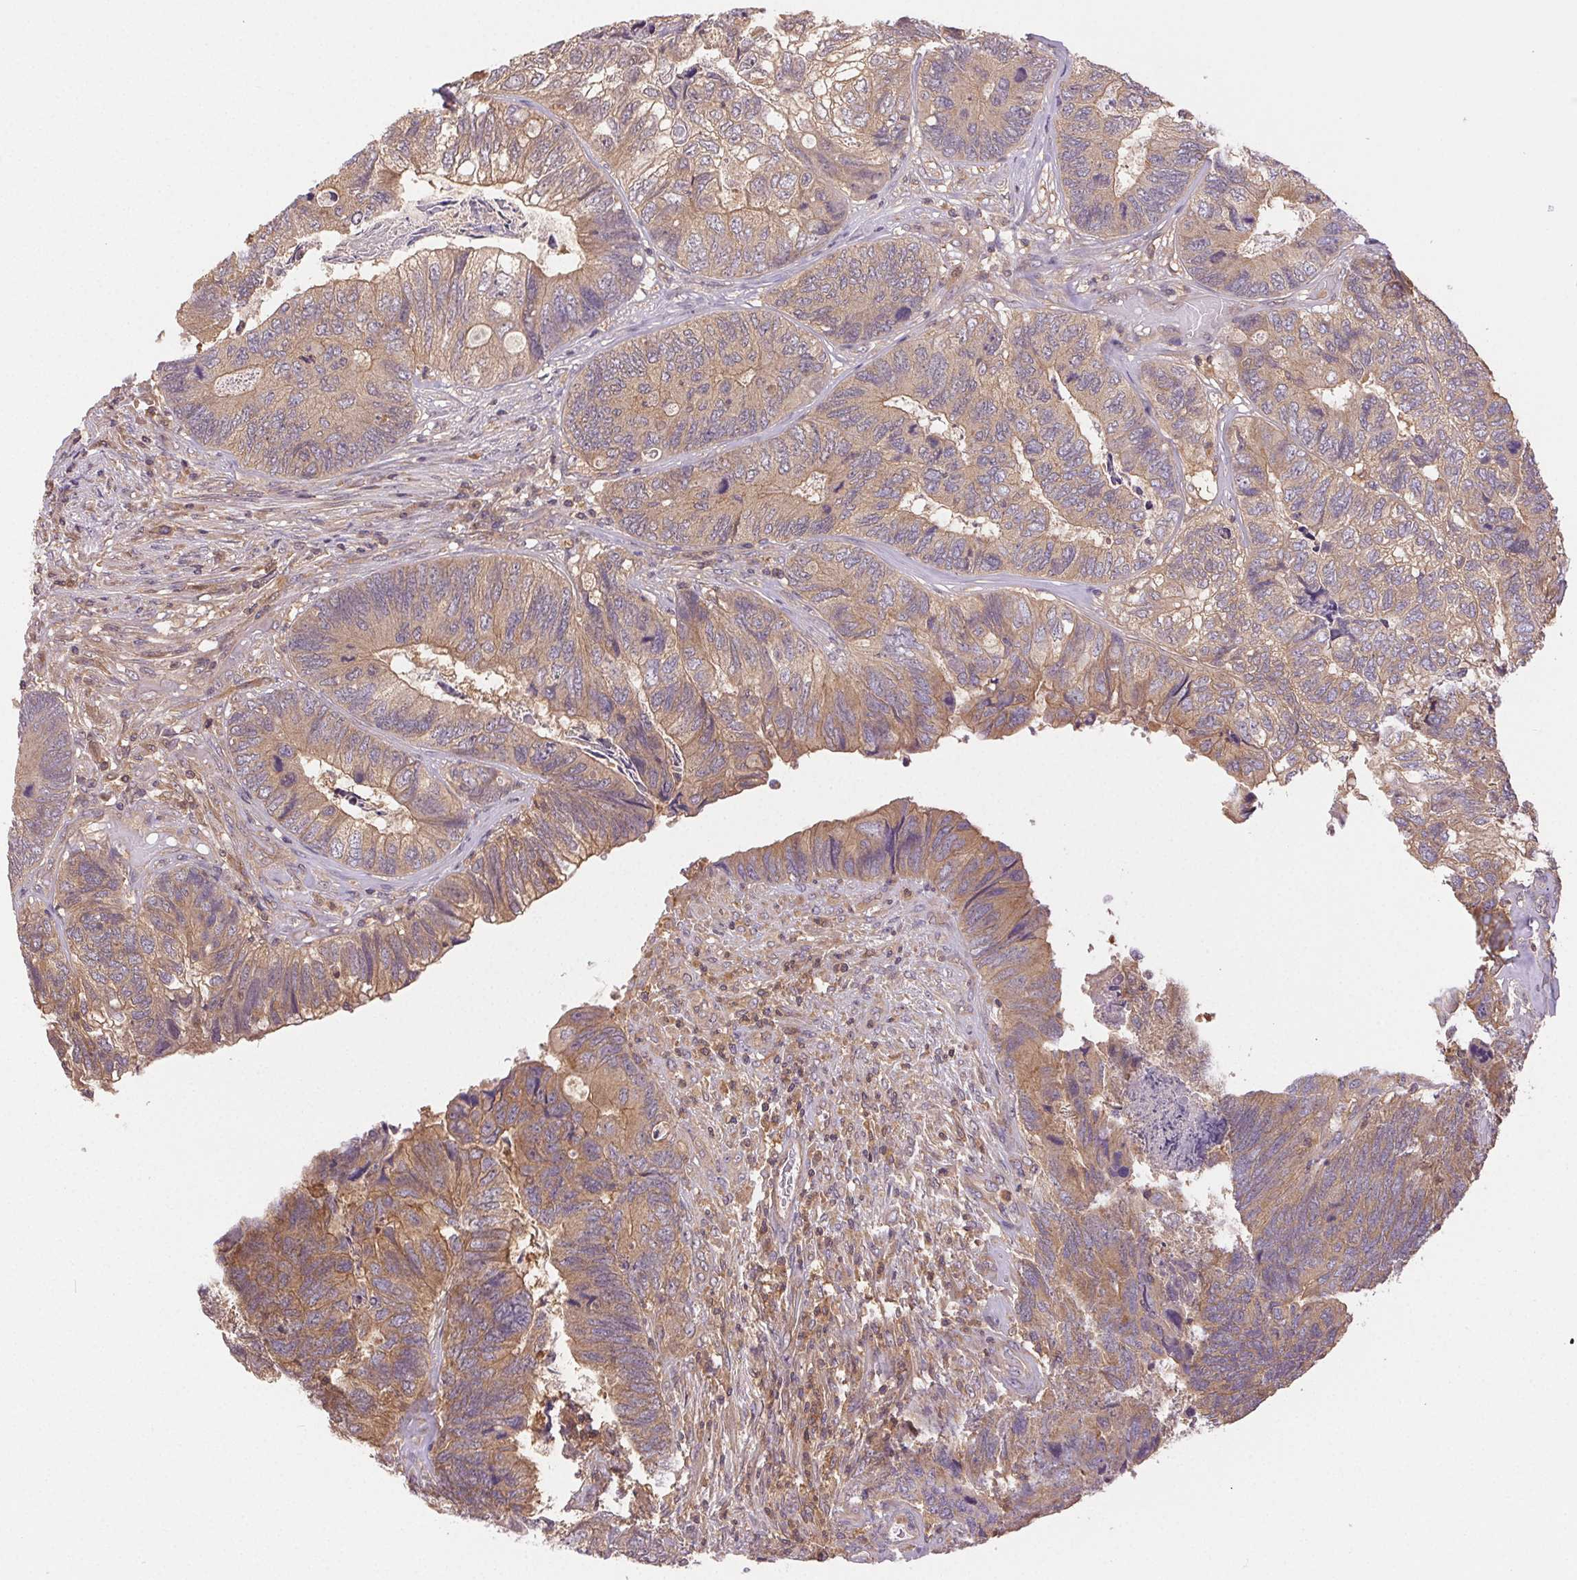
{"staining": {"intensity": "moderate", "quantity": "25%-75%", "location": "cytoplasmic/membranous"}, "tissue": "colorectal cancer", "cell_type": "Tumor cells", "image_type": "cancer", "snomed": [{"axis": "morphology", "description": "Adenocarcinoma, NOS"}, {"axis": "topography", "description": "Colon"}], "caption": "This is a histology image of IHC staining of colorectal adenocarcinoma, which shows moderate expression in the cytoplasmic/membranous of tumor cells.", "gene": "GDI2", "patient": {"sex": "female", "age": 67}}